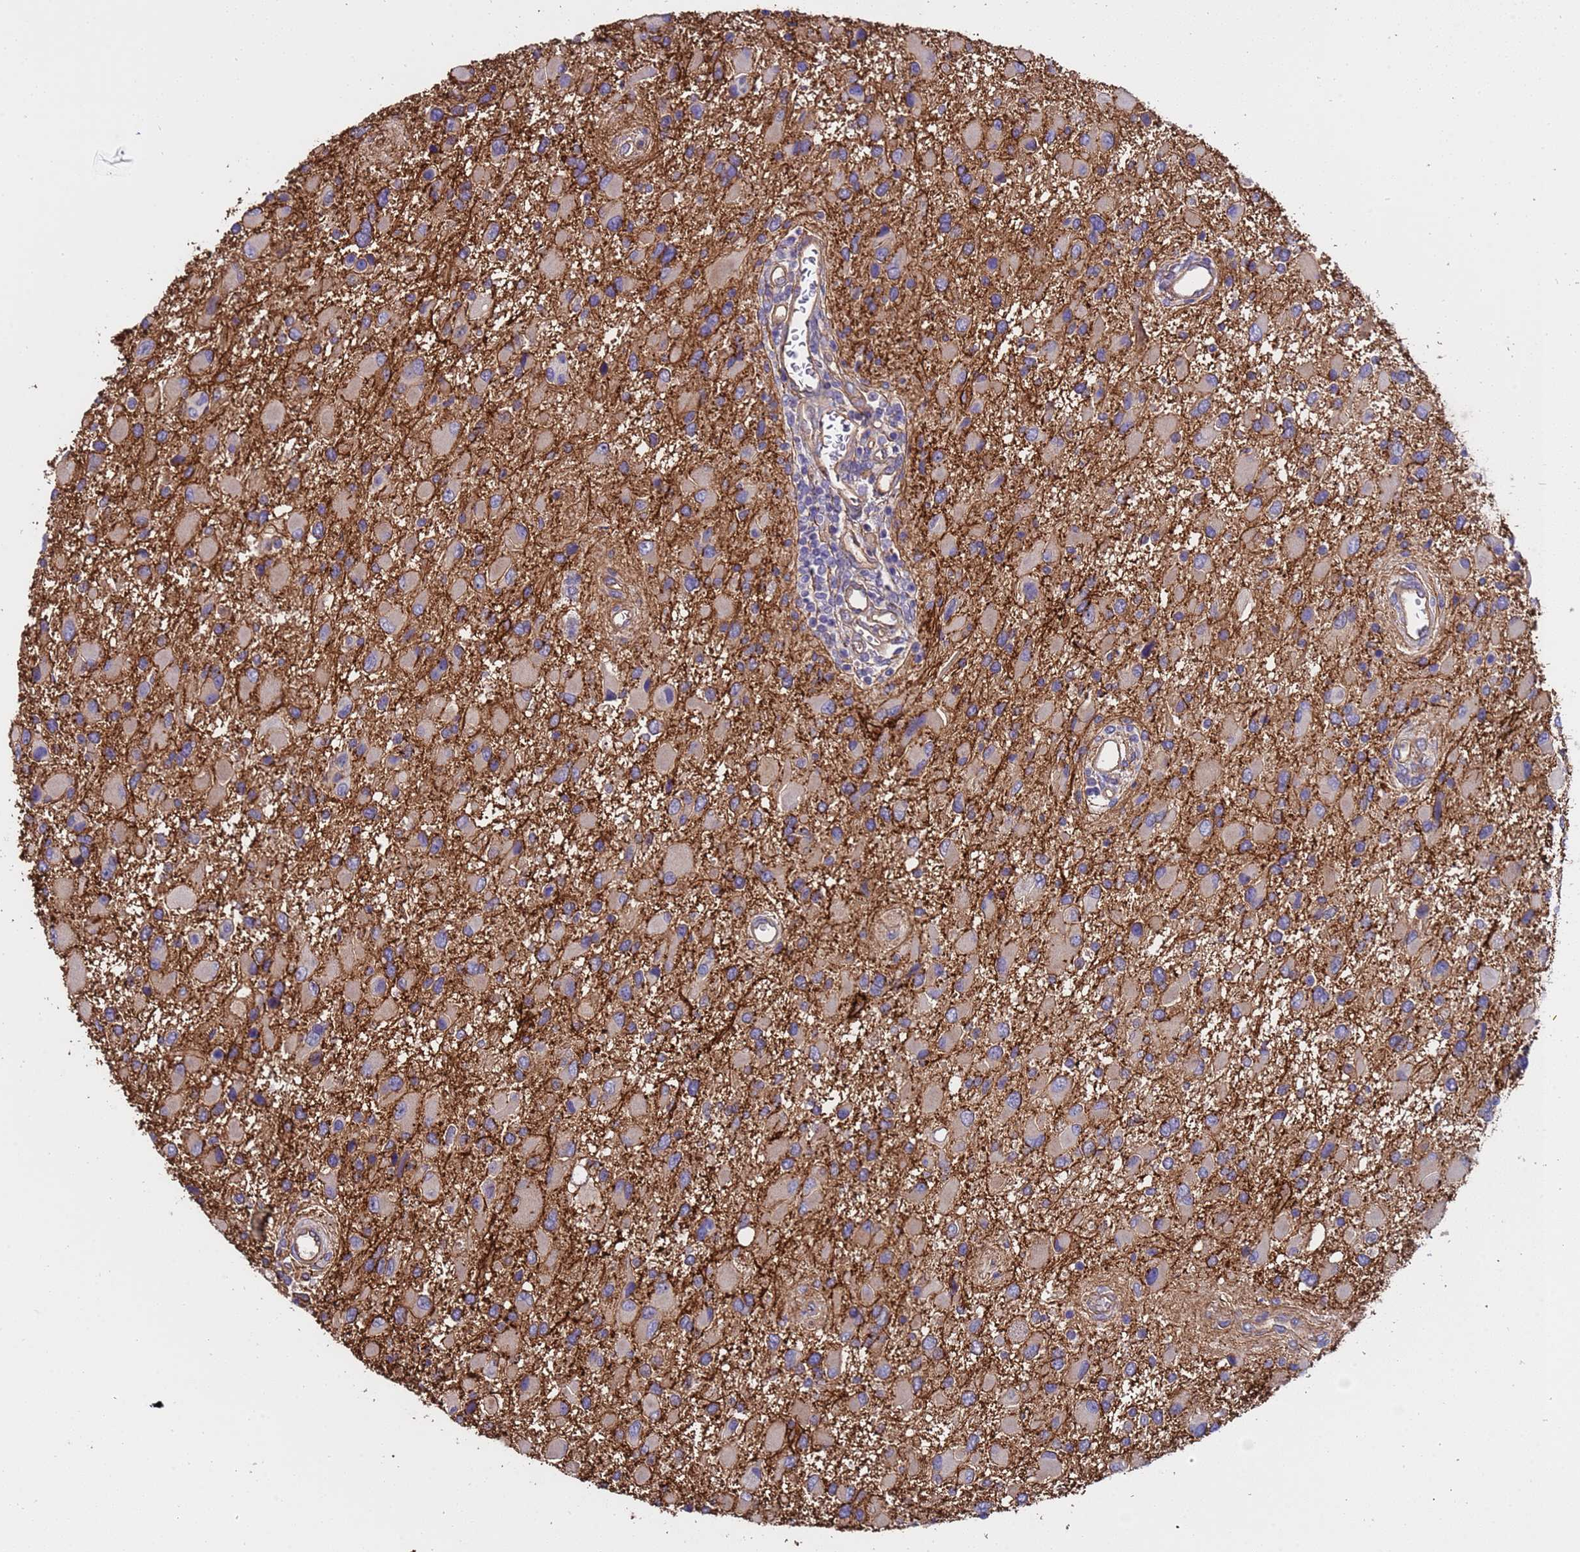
{"staining": {"intensity": "weak", "quantity": ">75%", "location": "cytoplasmic/membranous"}, "tissue": "glioma", "cell_type": "Tumor cells", "image_type": "cancer", "snomed": [{"axis": "morphology", "description": "Glioma, malignant, High grade"}, {"axis": "topography", "description": "Brain"}], "caption": "Immunohistochemical staining of human glioma reveals low levels of weak cytoplasmic/membranous protein positivity in about >75% of tumor cells.", "gene": "ZNF248", "patient": {"sex": "male", "age": 53}}